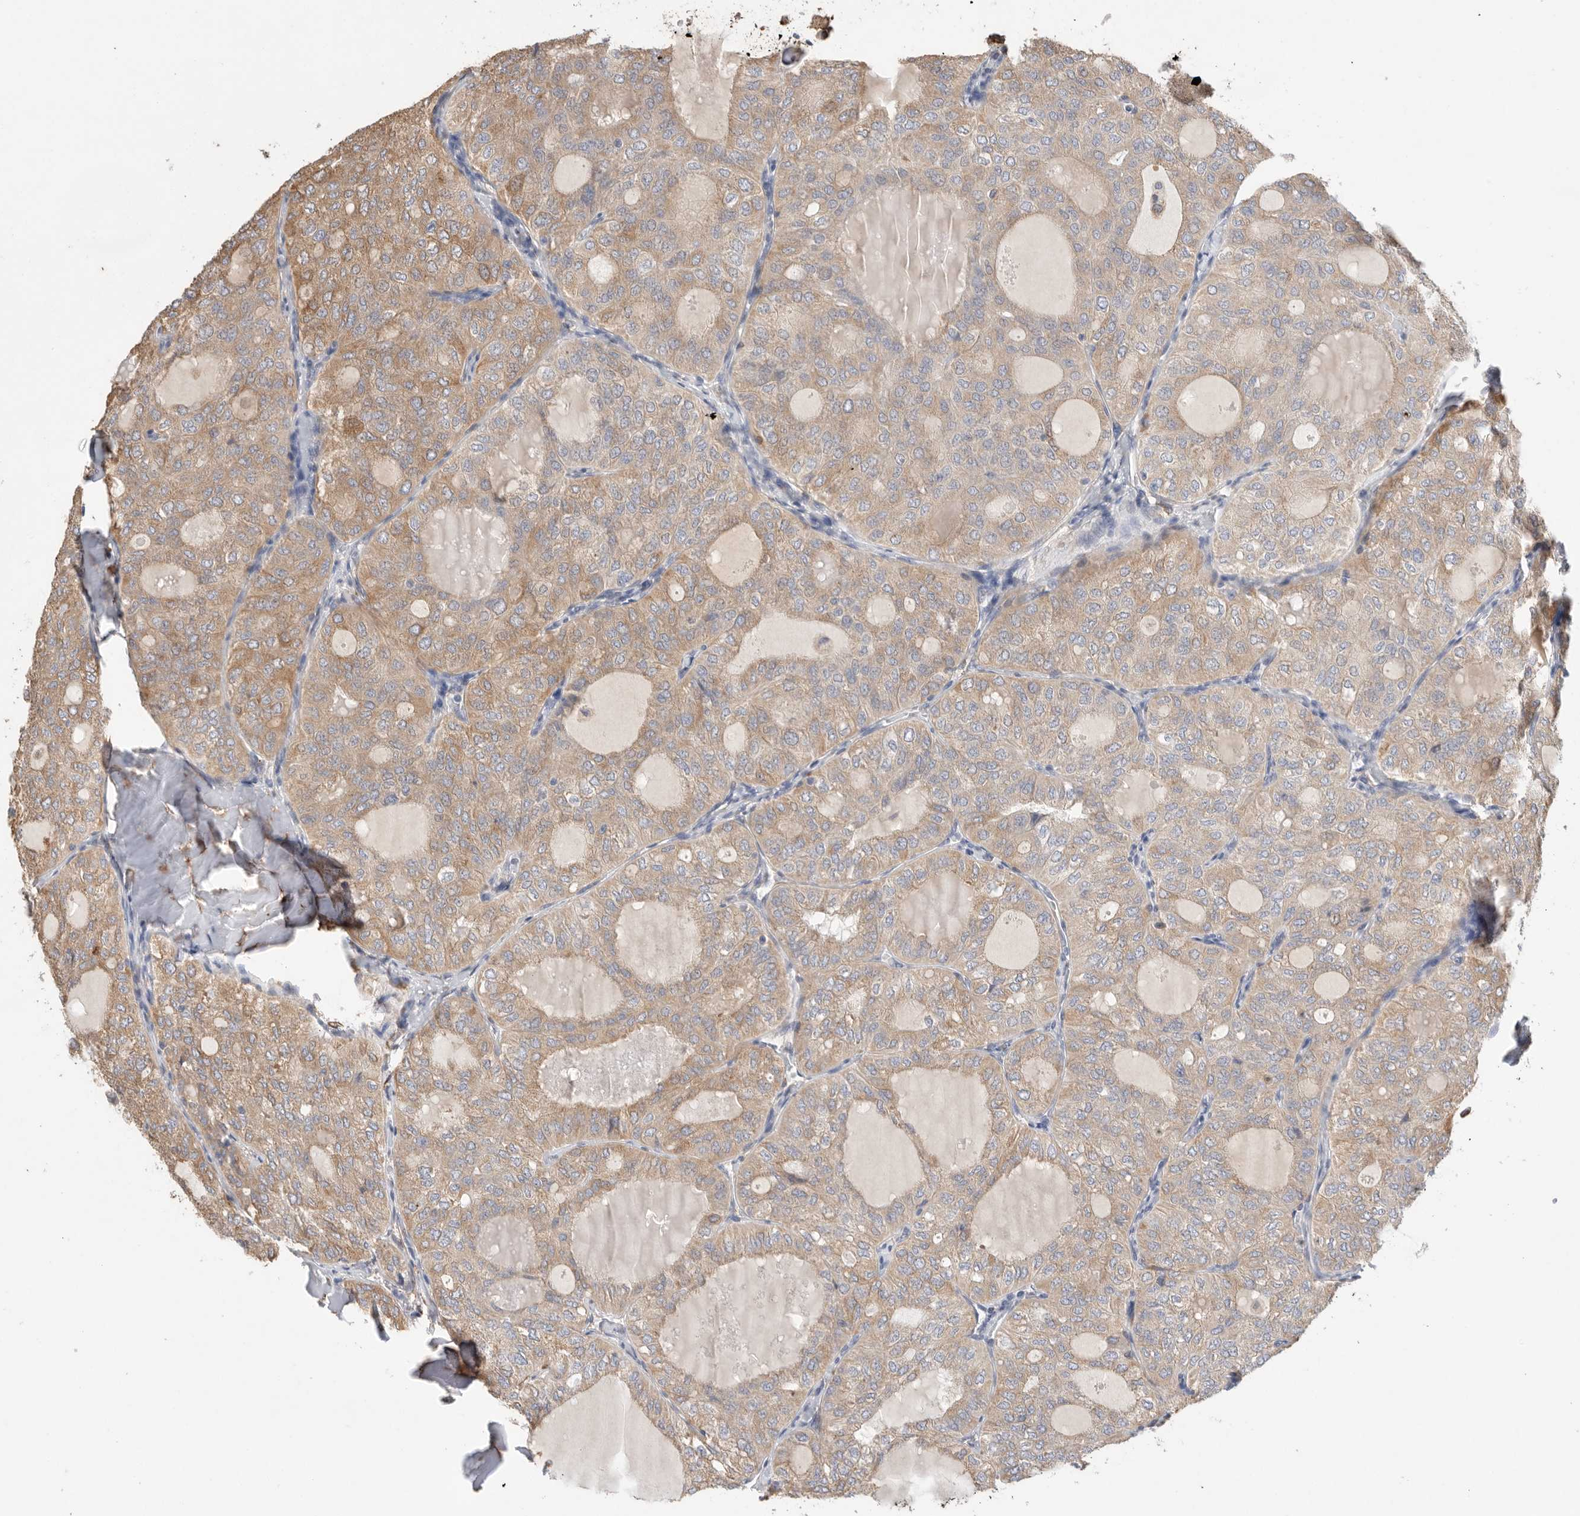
{"staining": {"intensity": "weak", "quantity": ">75%", "location": "cytoplasmic/membranous"}, "tissue": "thyroid cancer", "cell_type": "Tumor cells", "image_type": "cancer", "snomed": [{"axis": "morphology", "description": "Follicular adenoma carcinoma, NOS"}, {"axis": "topography", "description": "Thyroid gland"}], "caption": "IHC micrograph of neoplastic tissue: human thyroid cancer stained using immunohistochemistry shows low levels of weak protein expression localized specifically in the cytoplasmic/membranous of tumor cells, appearing as a cytoplasmic/membranous brown color.", "gene": "BLOC1S5", "patient": {"sex": "male", "age": 75}}